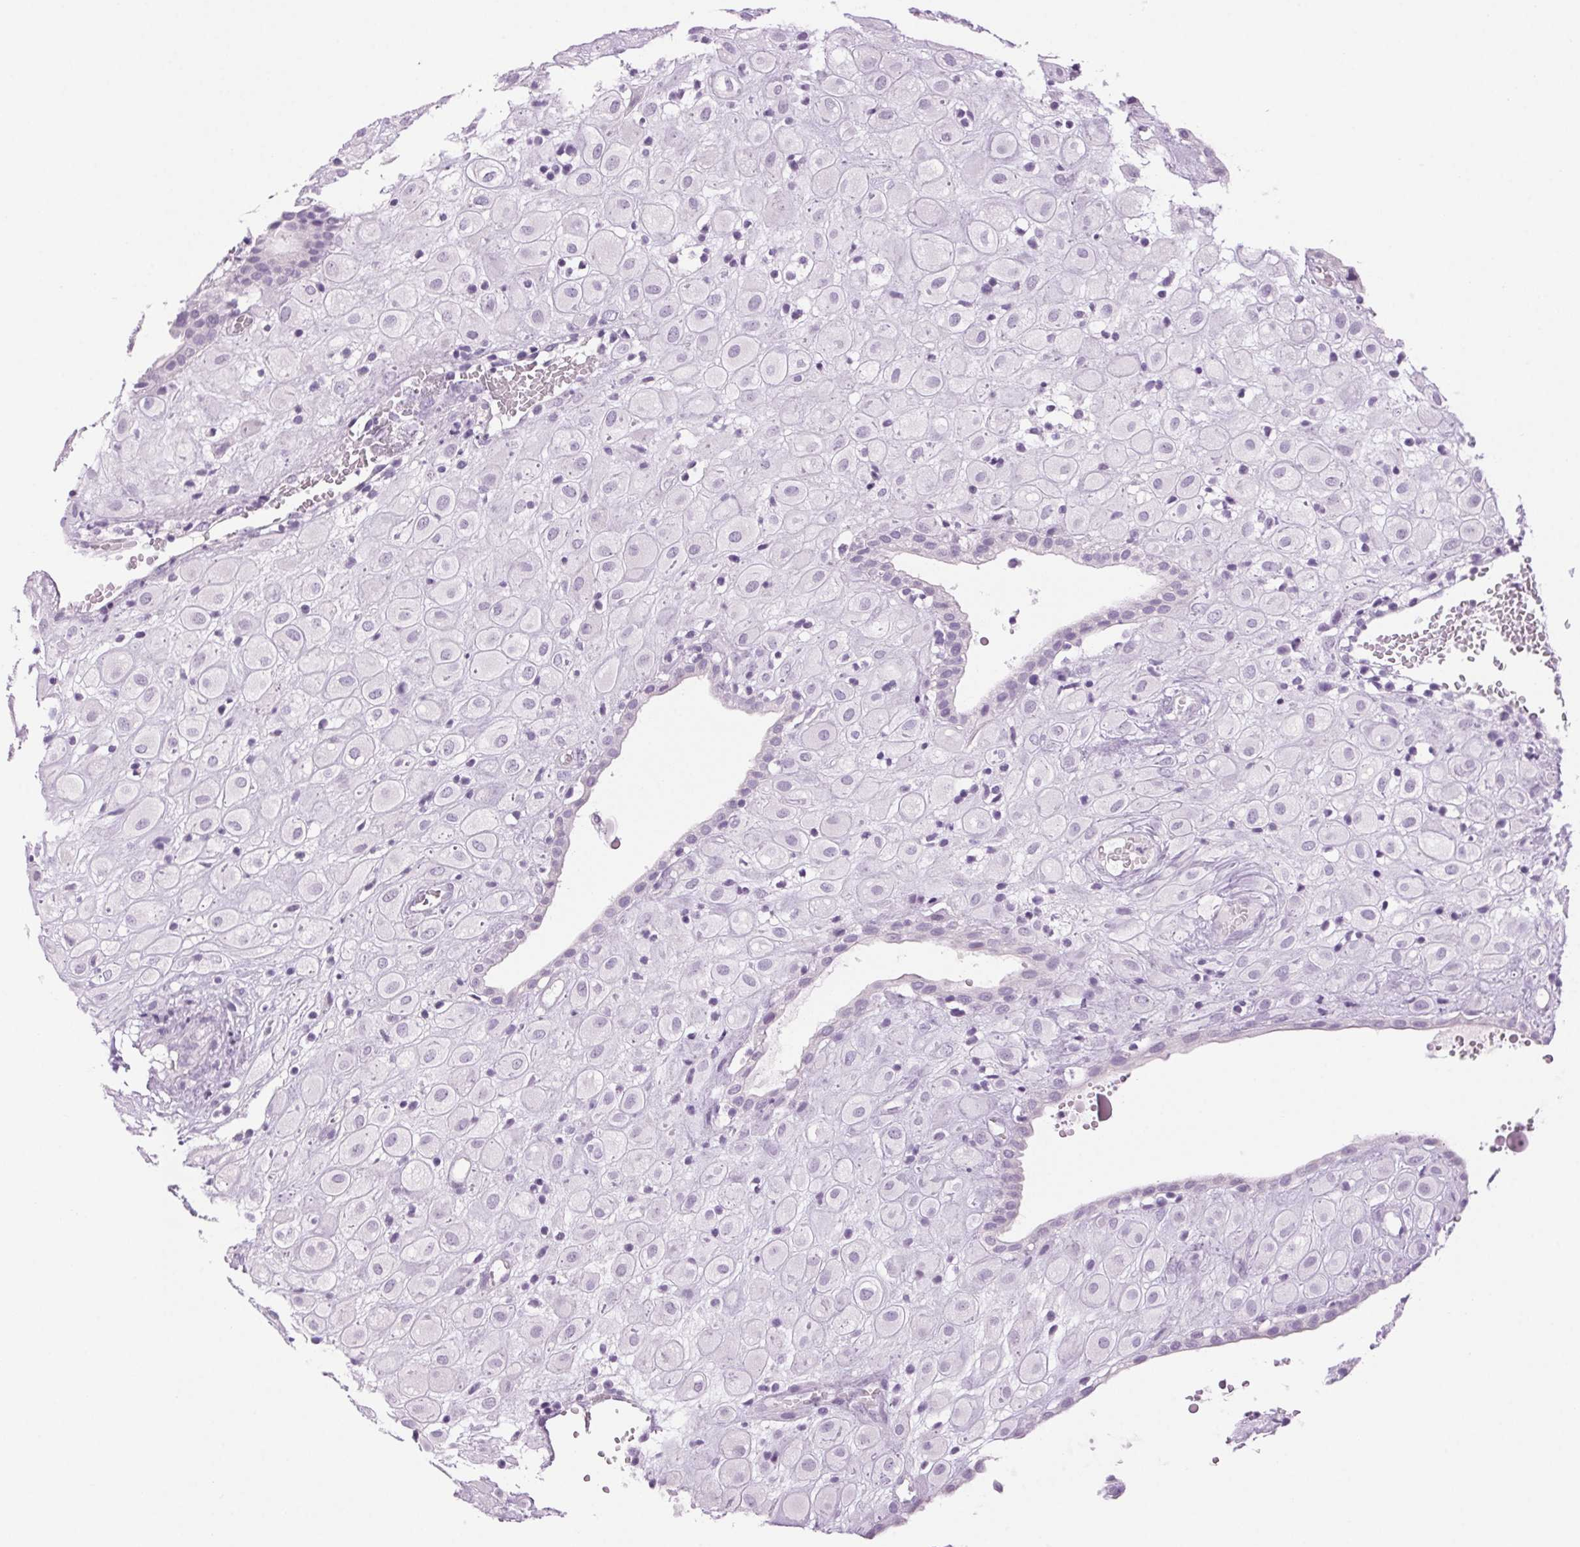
{"staining": {"intensity": "negative", "quantity": "none", "location": "none"}, "tissue": "placenta", "cell_type": "Decidual cells", "image_type": "normal", "snomed": [{"axis": "morphology", "description": "Normal tissue, NOS"}, {"axis": "topography", "description": "Placenta"}], "caption": "Immunohistochemical staining of normal placenta demonstrates no significant positivity in decidual cells.", "gene": "LRP2", "patient": {"sex": "female", "age": 24}}